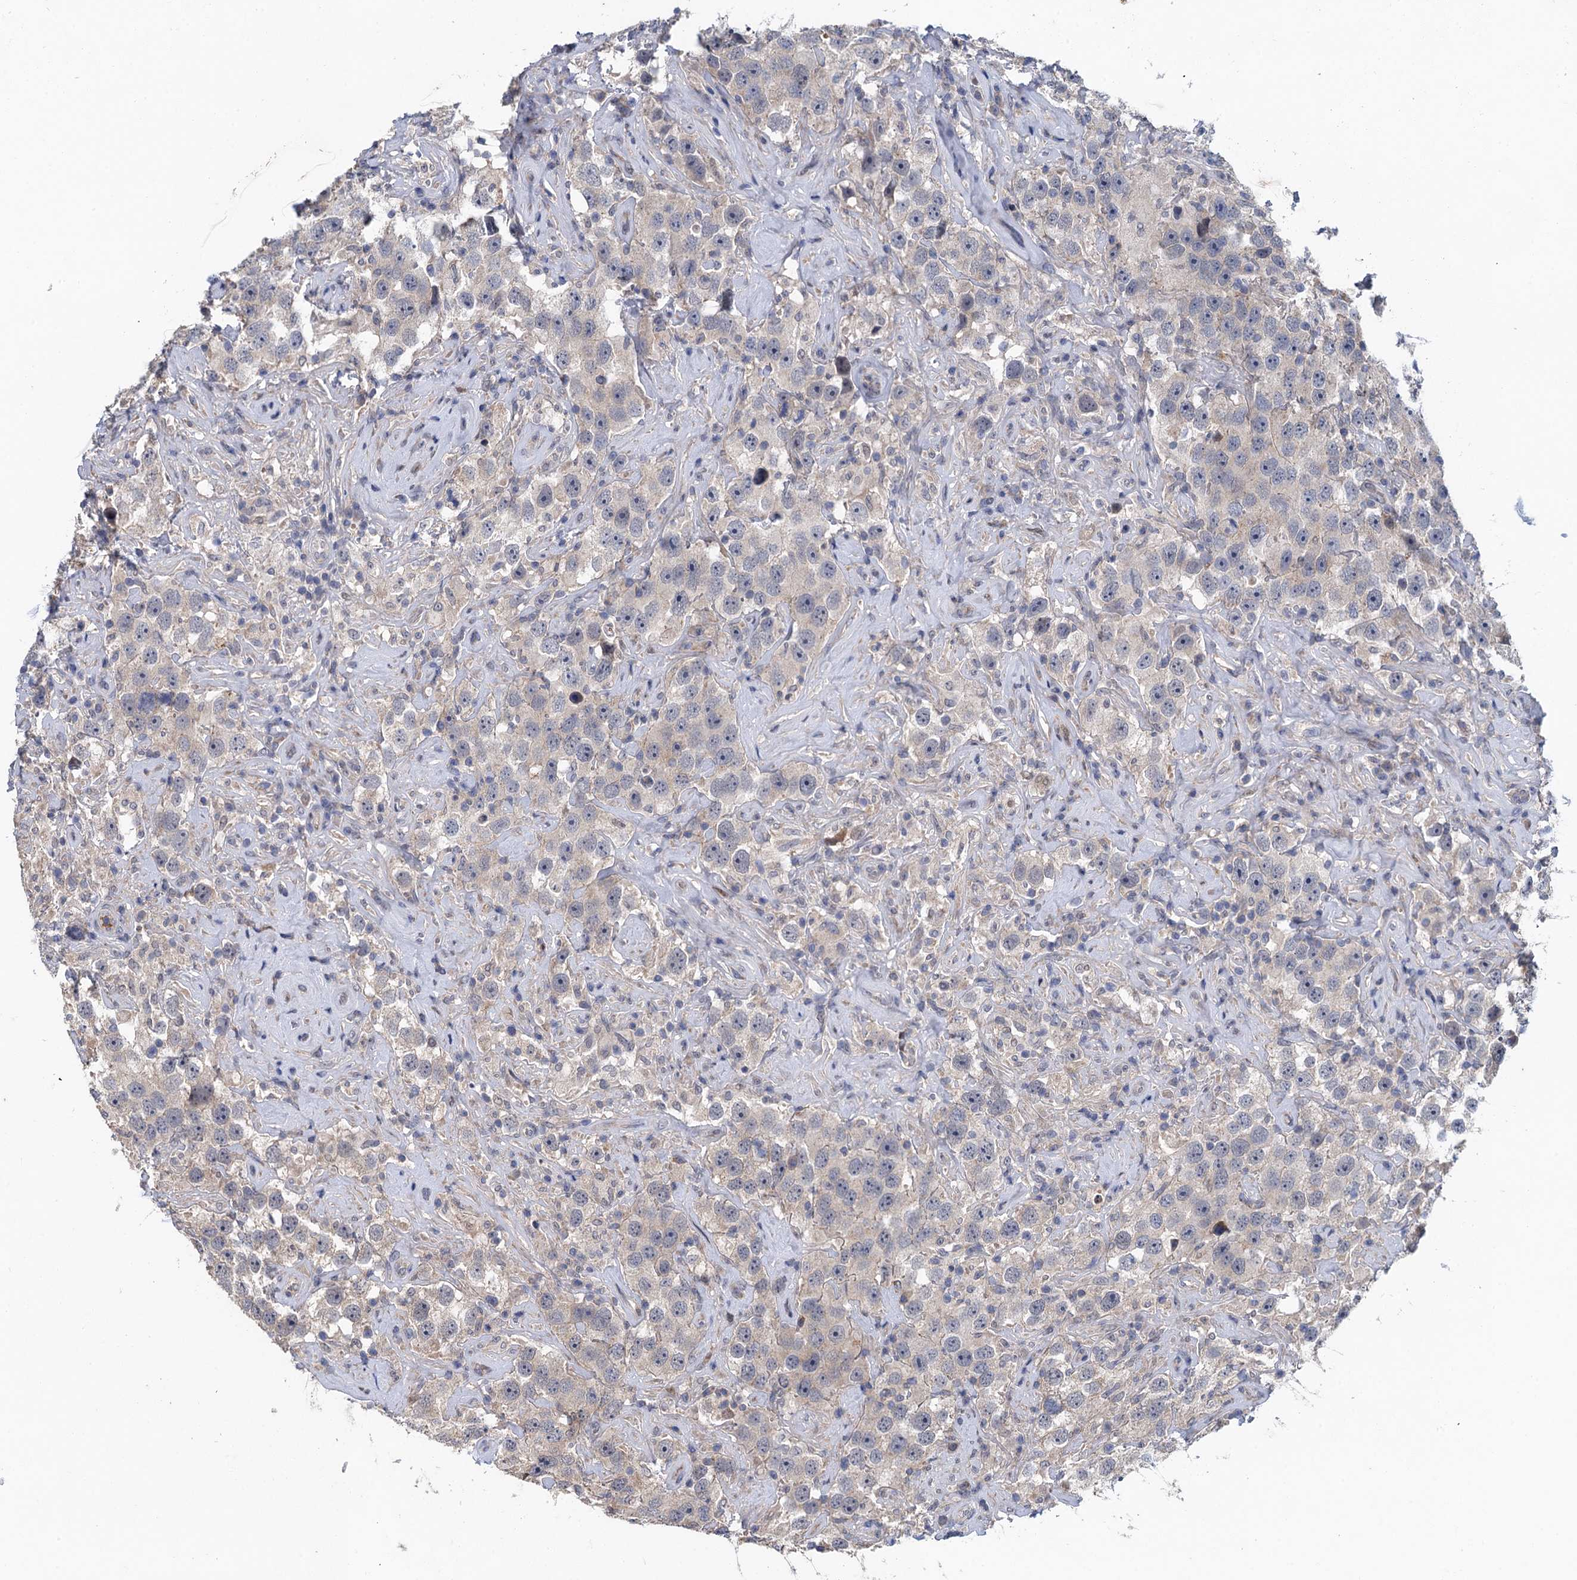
{"staining": {"intensity": "negative", "quantity": "none", "location": "none"}, "tissue": "testis cancer", "cell_type": "Tumor cells", "image_type": "cancer", "snomed": [{"axis": "morphology", "description": "Seminoma, NOS"}, {"axis": "topography", "description": "Testis"}], "caption": "This is an immunohistochemistry (IHC) photomicrograph of human seminoma (testis). There is no staining in tumor cells.", "gene": "MDM1", "patient": {"sex": "male", "age": 49}}